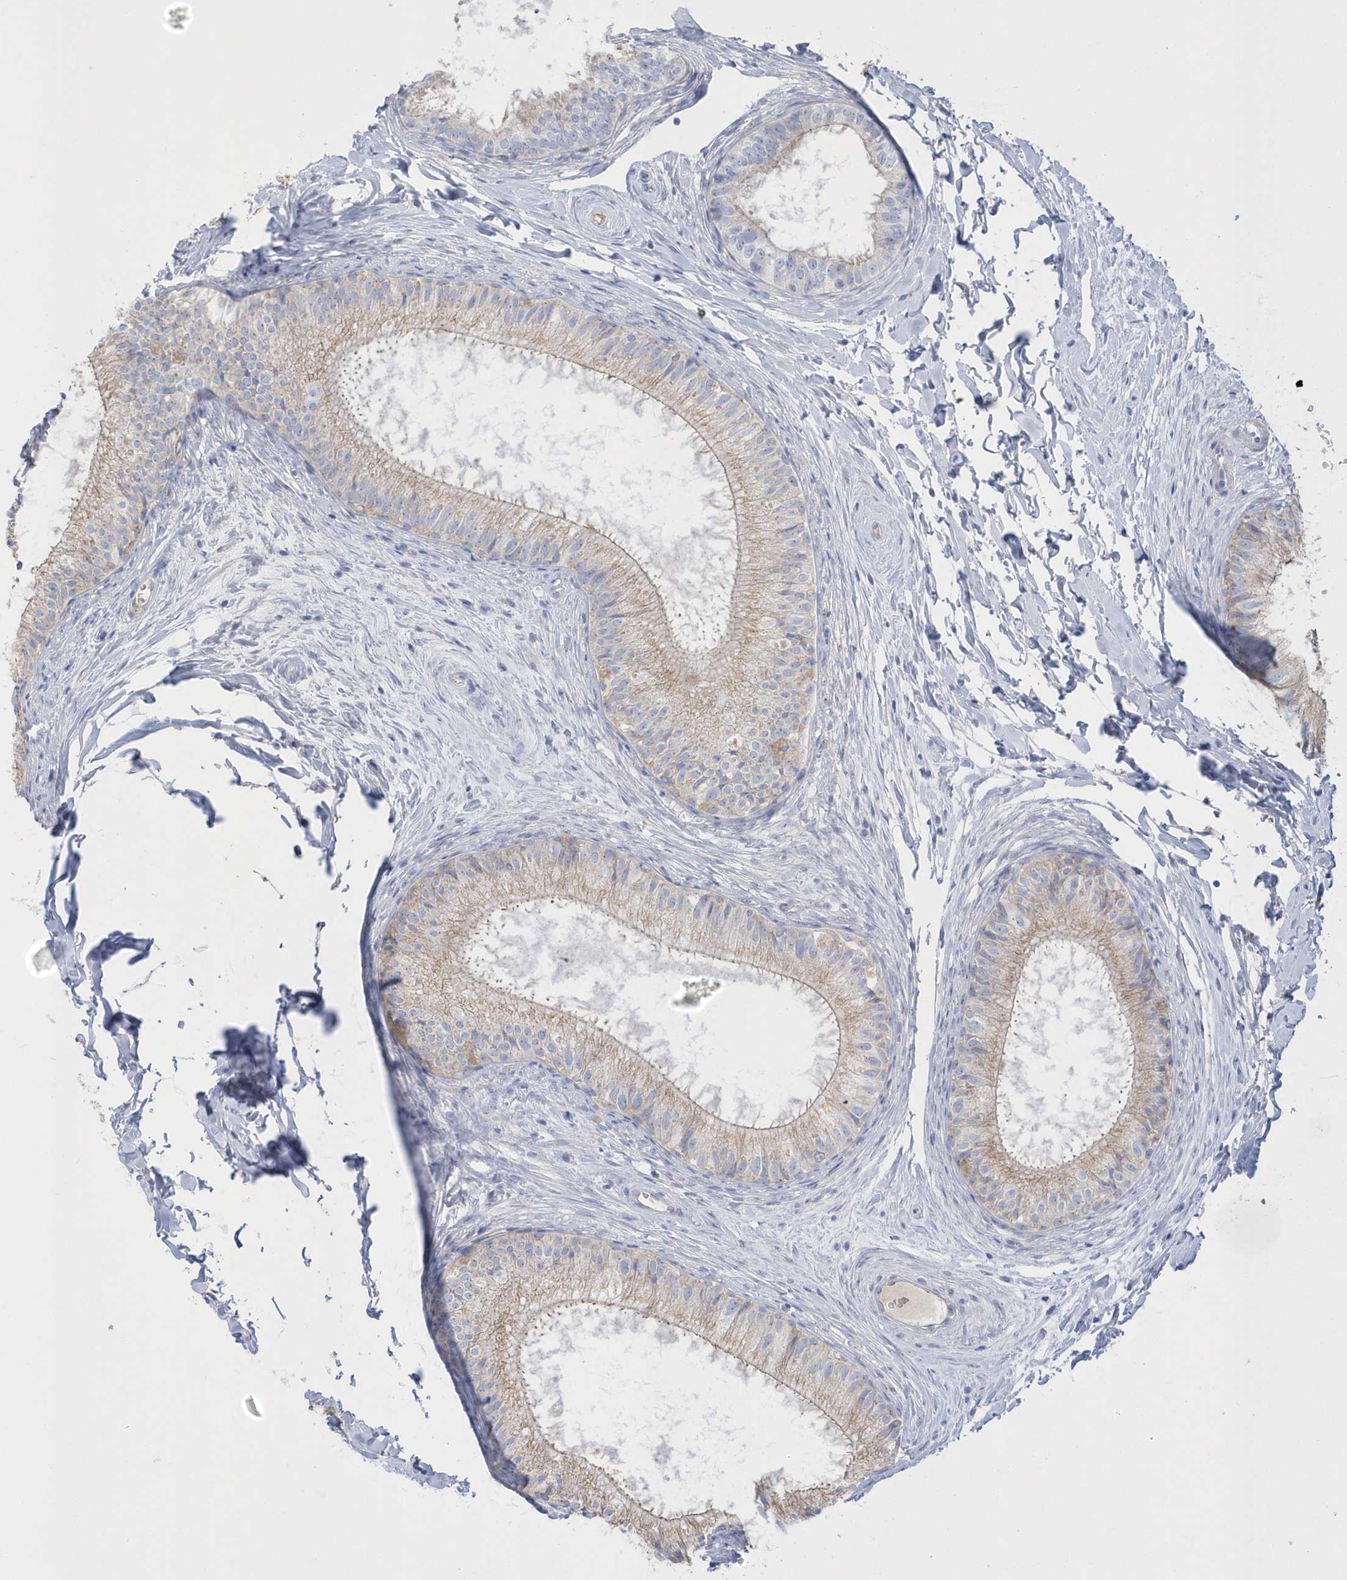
{"staining": {"intensity": "weak", "quantity": "25%-75%", "location": "cytoplasmic/membranous"}, "tissue": "epididymis", "cell_type": "Glandular cells", "image_type": "normal", "snomed": [{"axis": "morphology", "description": "Normal tissue, NOS"}, {"axis": "topography", "description": "Epididymis"}], "caption": "IHC histopathology image of unremarkable epididymis: epididymis stained using immunohistochemistry shows low levels of weak protein expression localized specifically in the cytoplasmic/membranous of glandular cells, appearing as a cytoplasmic/membranous brown color.", "gene": "SEMA3D", "patient": {"sex": "male", "age": 34}}